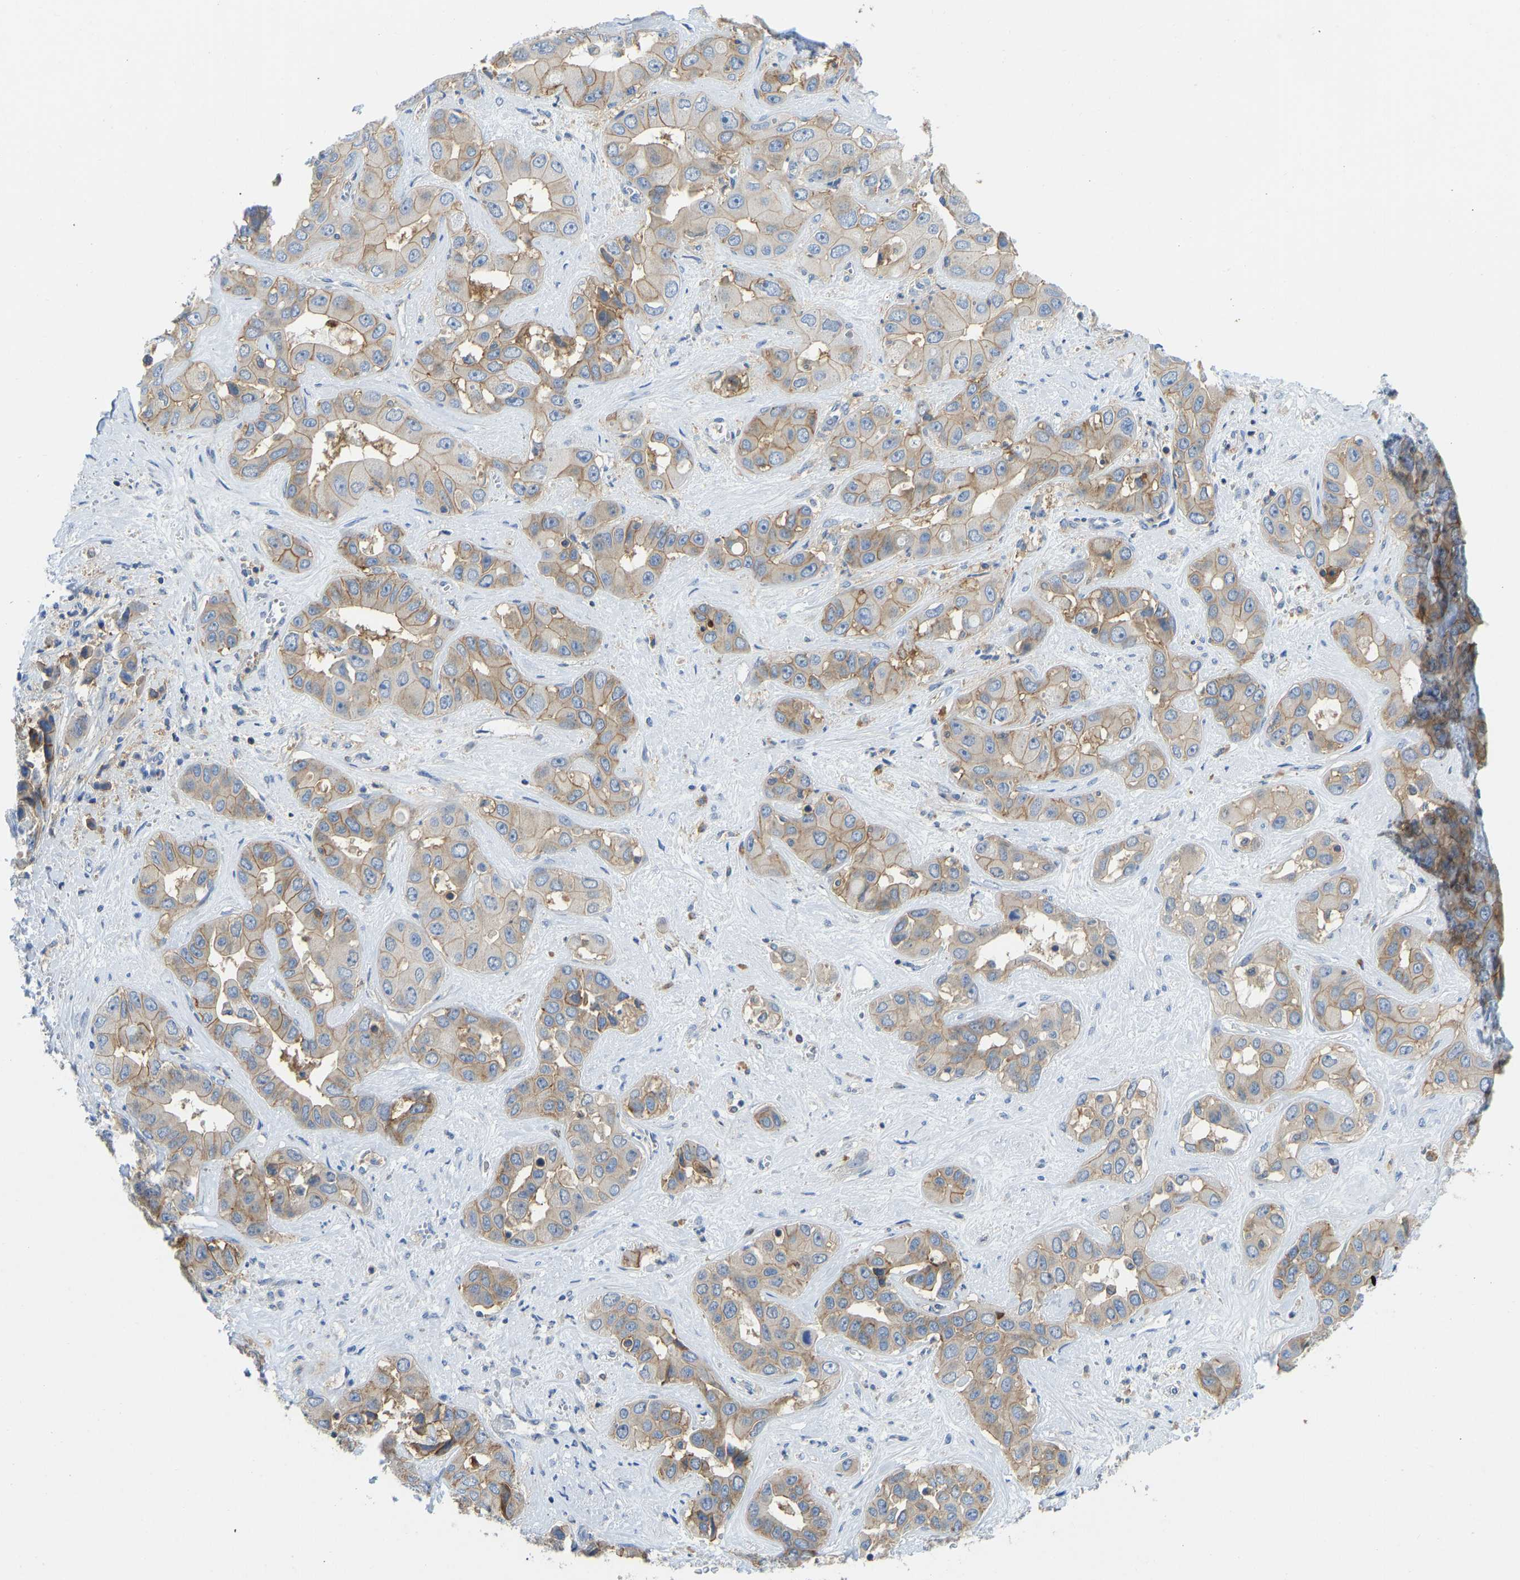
{"staining": {"intensity": "moderate", "quantity": ">75%", "location": "cytoplasmic/membranous"}, "tissue": "liver cancer", "cell_type": "Tumor cells", "image_type": "cancer", "snomed": [{"axis": "morphology", "description": "Cholangiocarcinoma"}, {"axis": "topography", "description": "Liver"}], "caption": "Brown immunohistochemical staining in liver cancer shows moderate cytoplasmic/membranous expression in approximately >75% of tumor cells.", "gene": "NDRG3", "patient": {"sex": "female", "age": 52}}